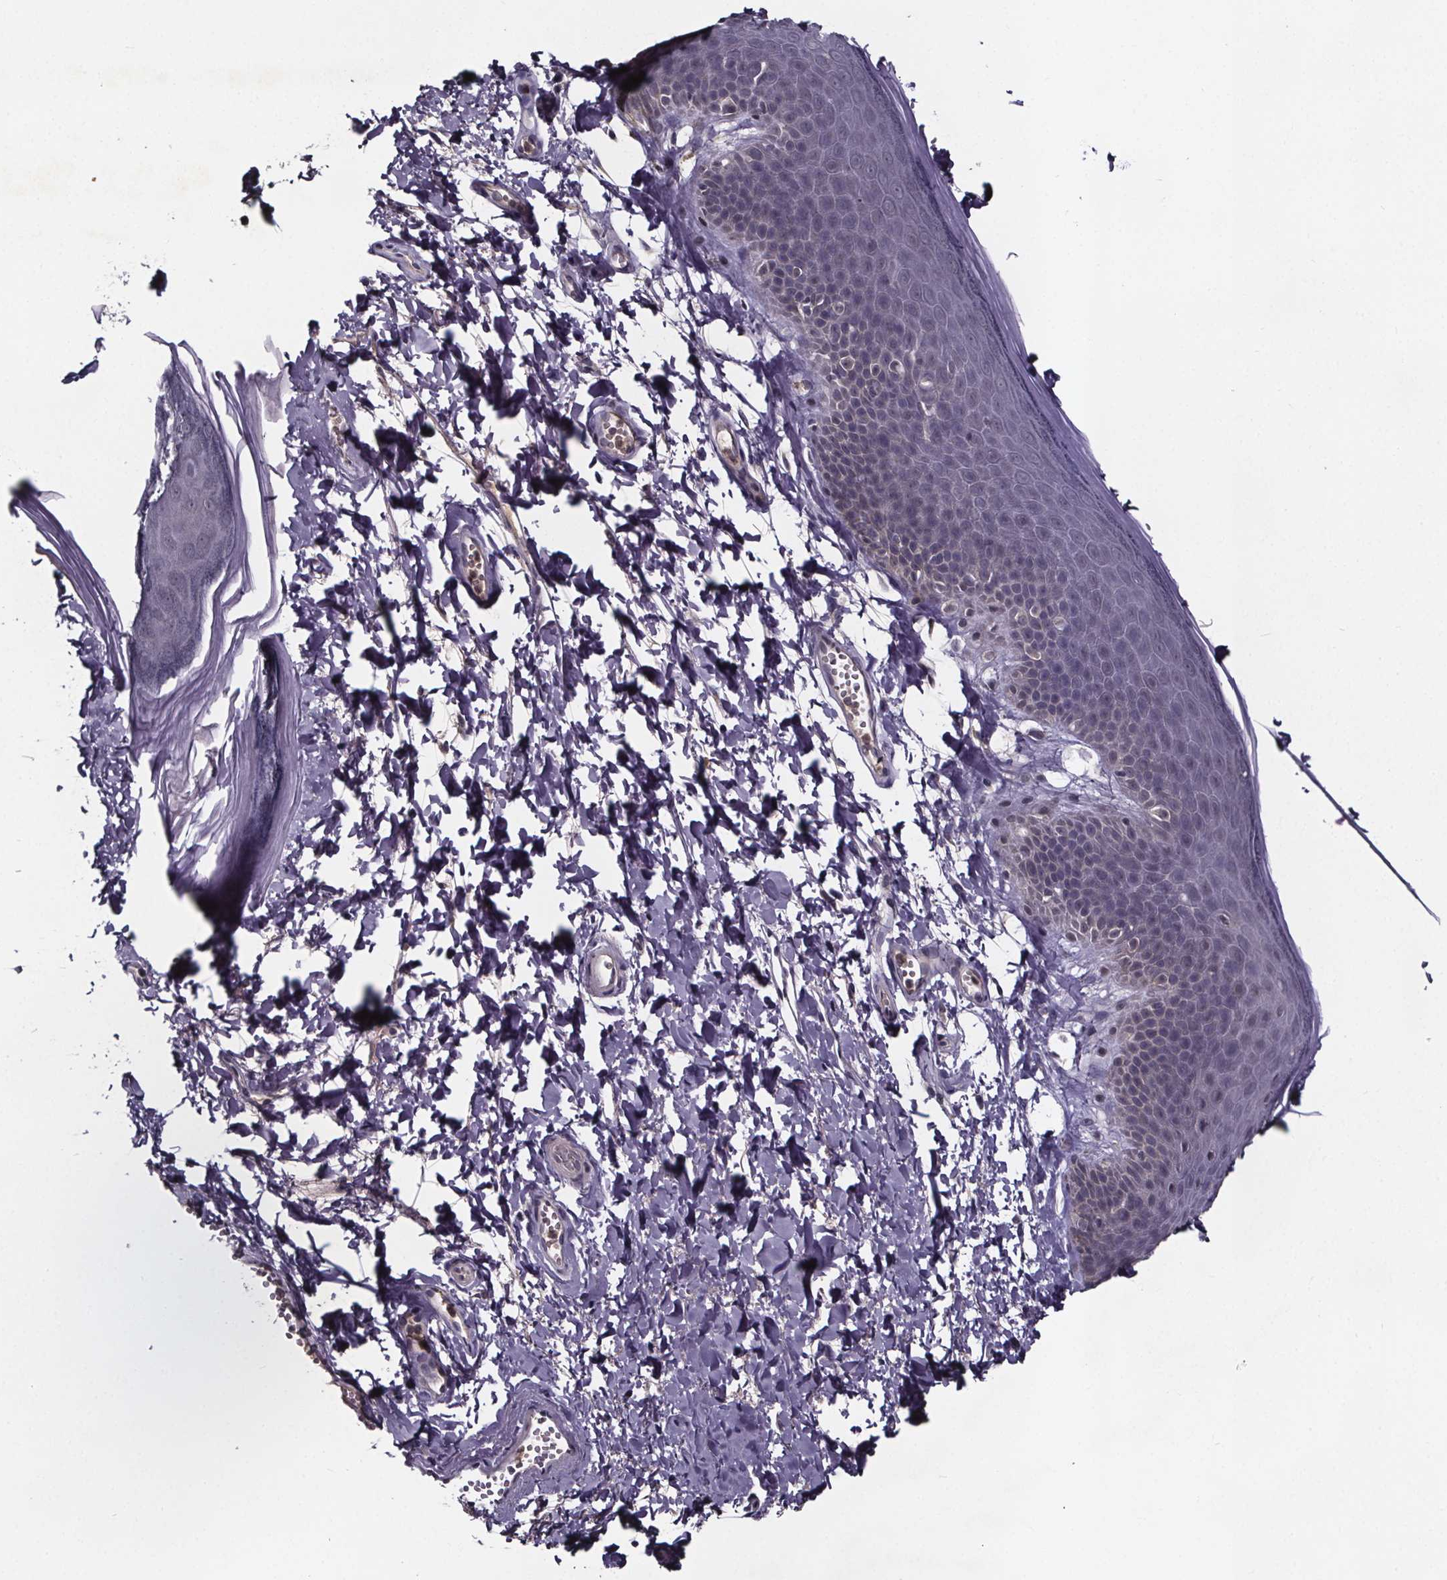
{"staining": {"intensity": "negative", "quantity": "none", "location": "none"}, "tissue": "skin", "cell_type": "Epidermal cells", "image_type": "normal", "snomed": [{"axis": "morphology", "description": "Normal tissue, NOS"}, {"axis": "topography", "description": "Anal"}], "caption": "IHC image of normal skin stained for a protein (brown), which exhibits no expression in epidermal cells. (DAB immunohistochemistry with hematoxylin counter stain).", "gene": "SMIM1", "patient": {"sex": "male", "age": 53}}